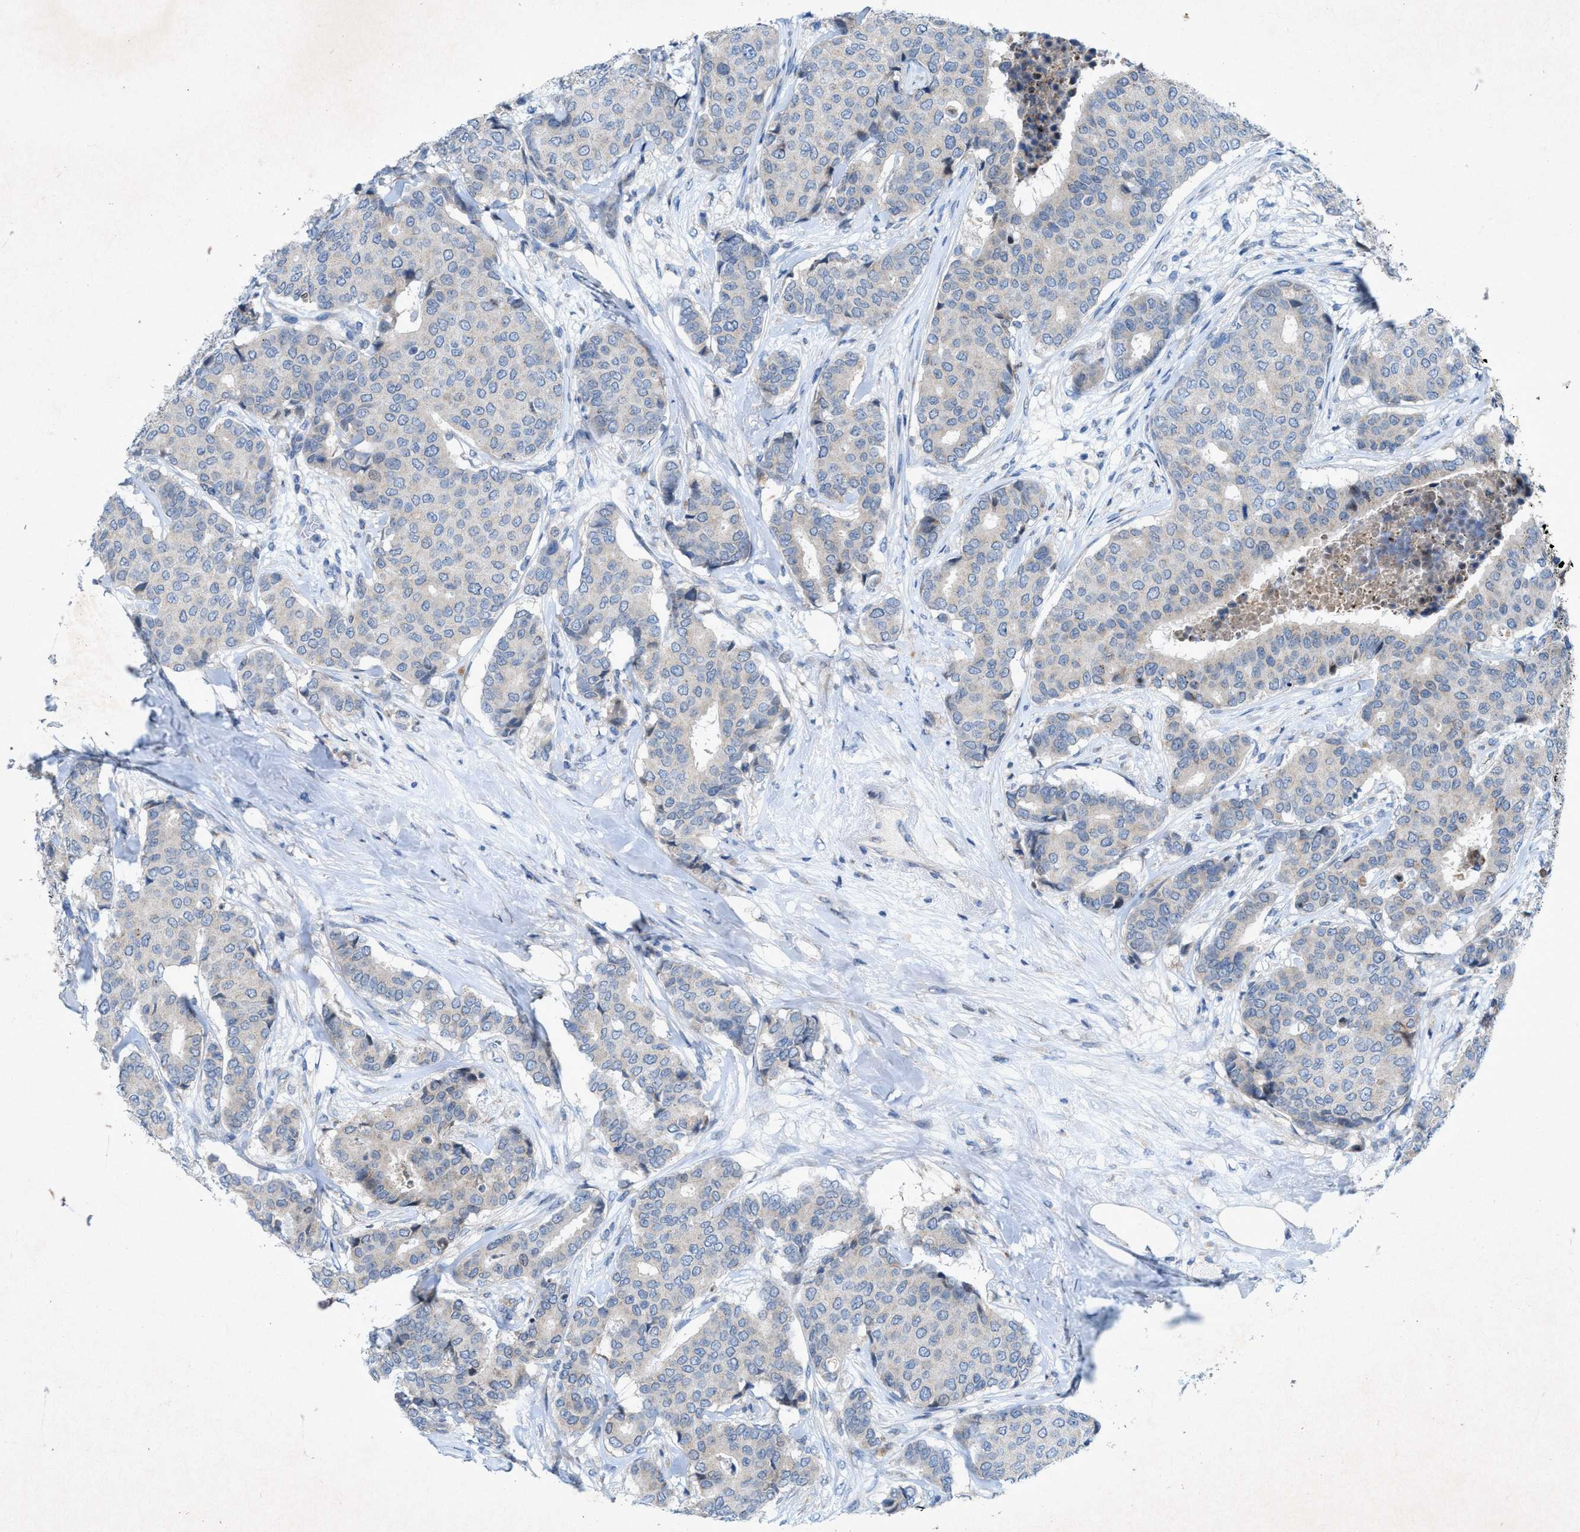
{"staining": {"intensity": "negative", "quantity": "none", "location": "none"}, "tissue": "breast cancer", "cell_type": "Tumor cells", "image_type": "cancer", "snomed": [{"axis": "morphology", "description": "Duct carcinoma"}, {"axis": "topography", "description": "Breast"}], "caption": "This micrograph is of infiltrating ductal carcinoma (breast) stained with immunohistochemistry (IHC) to label a protein in brown with the nuclei are counter-stained blue. There is no expression in tumor cells.", "gene": "URGCP", "patient": {"sex": "female", "age": 75}}